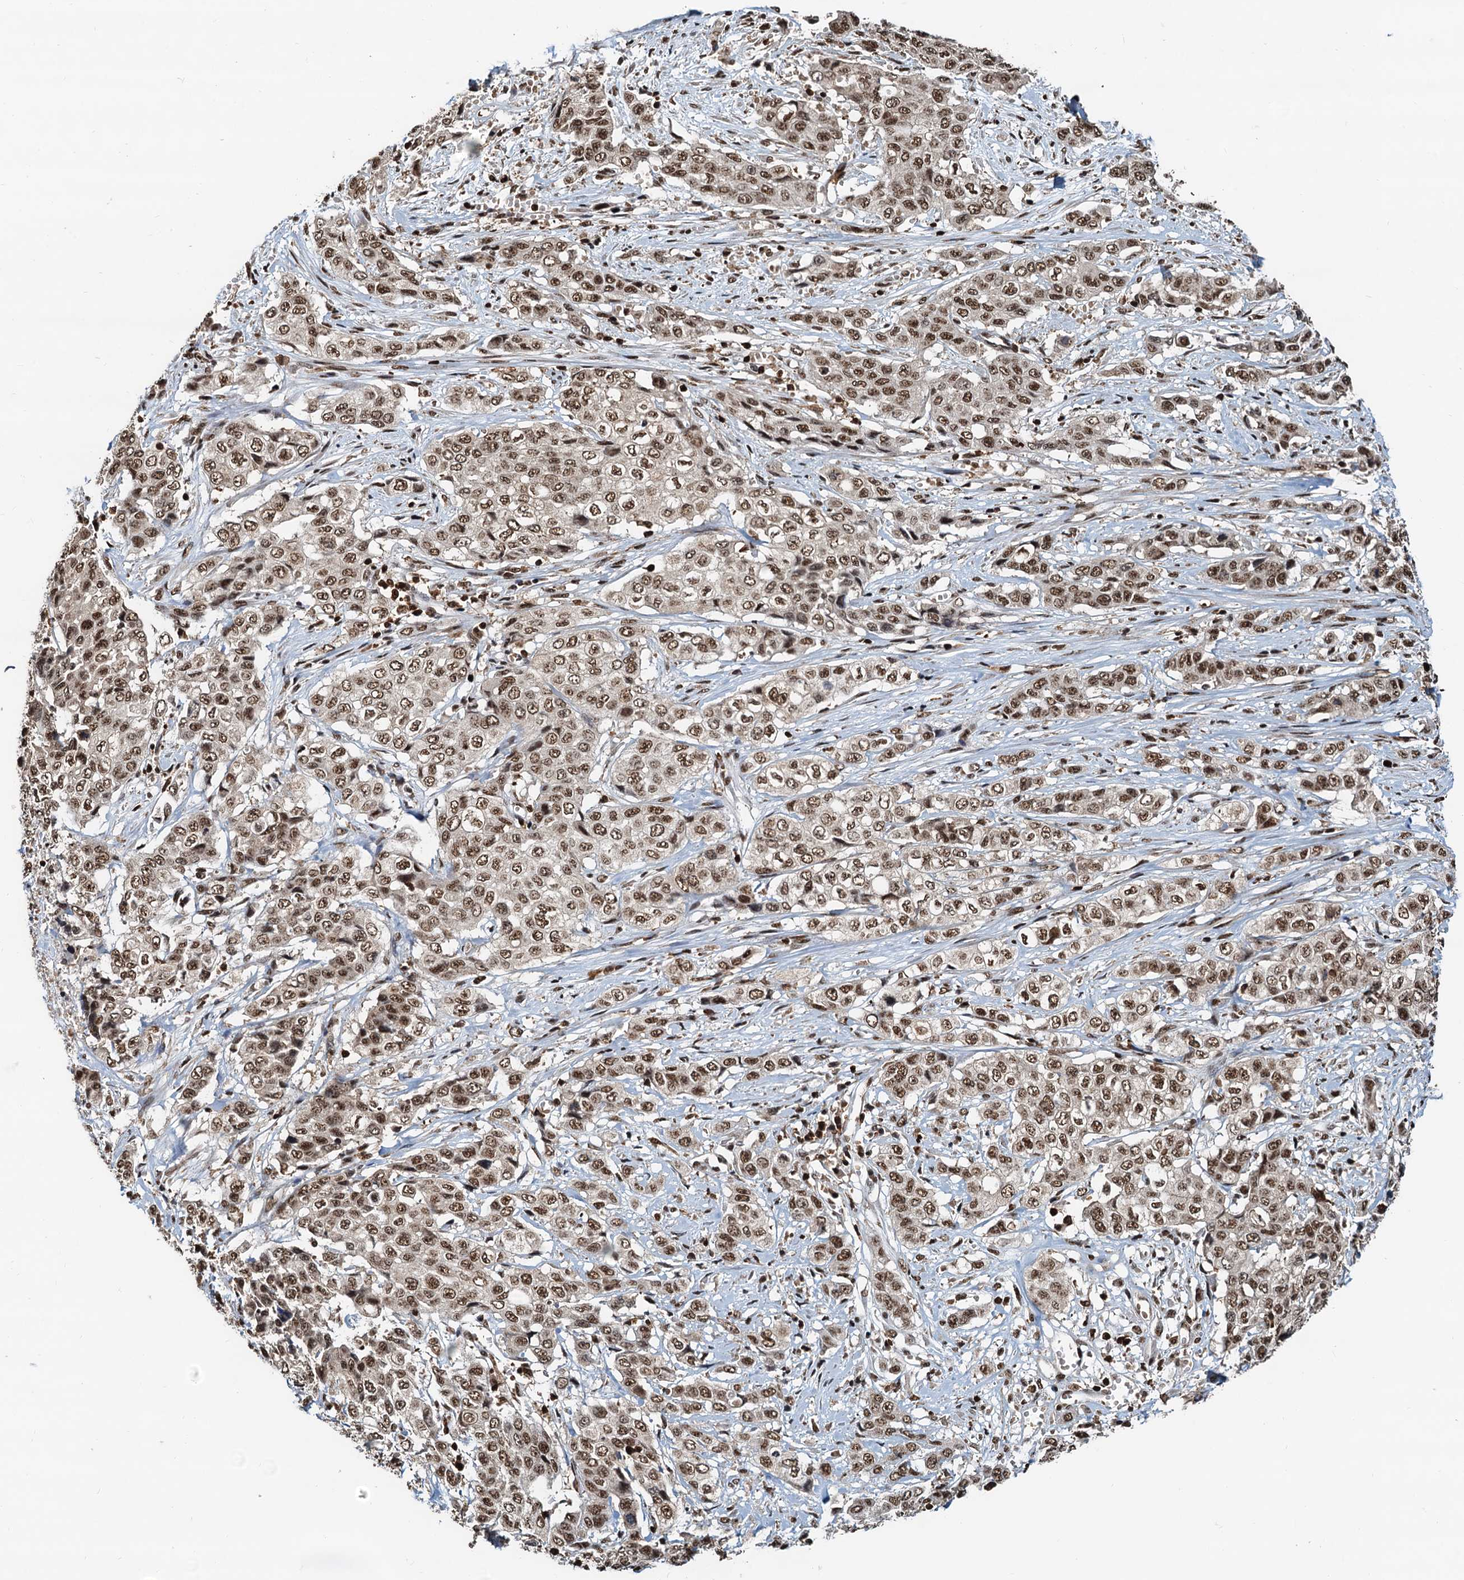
{"staining": {"intensity": "strong", "quantity": ">75%", "location": "nuclear"}, "tissue": "stomach cancer", "cell_type": "Tumor cells", "image_type": "cancer", "snomed": [{"axis": "morphology", "description": "Adenocarcinoma, NOS"}, {"axis": "topography", "description": "Stomach, upper"}], "caption": "A high amount of strong nuclear staining is identified in approximately >75% of tumor cells in adenocarcinoma (stomach) tissue.", "gene": "RSRC2", "patient": {"sex": "male", "age": 62}}